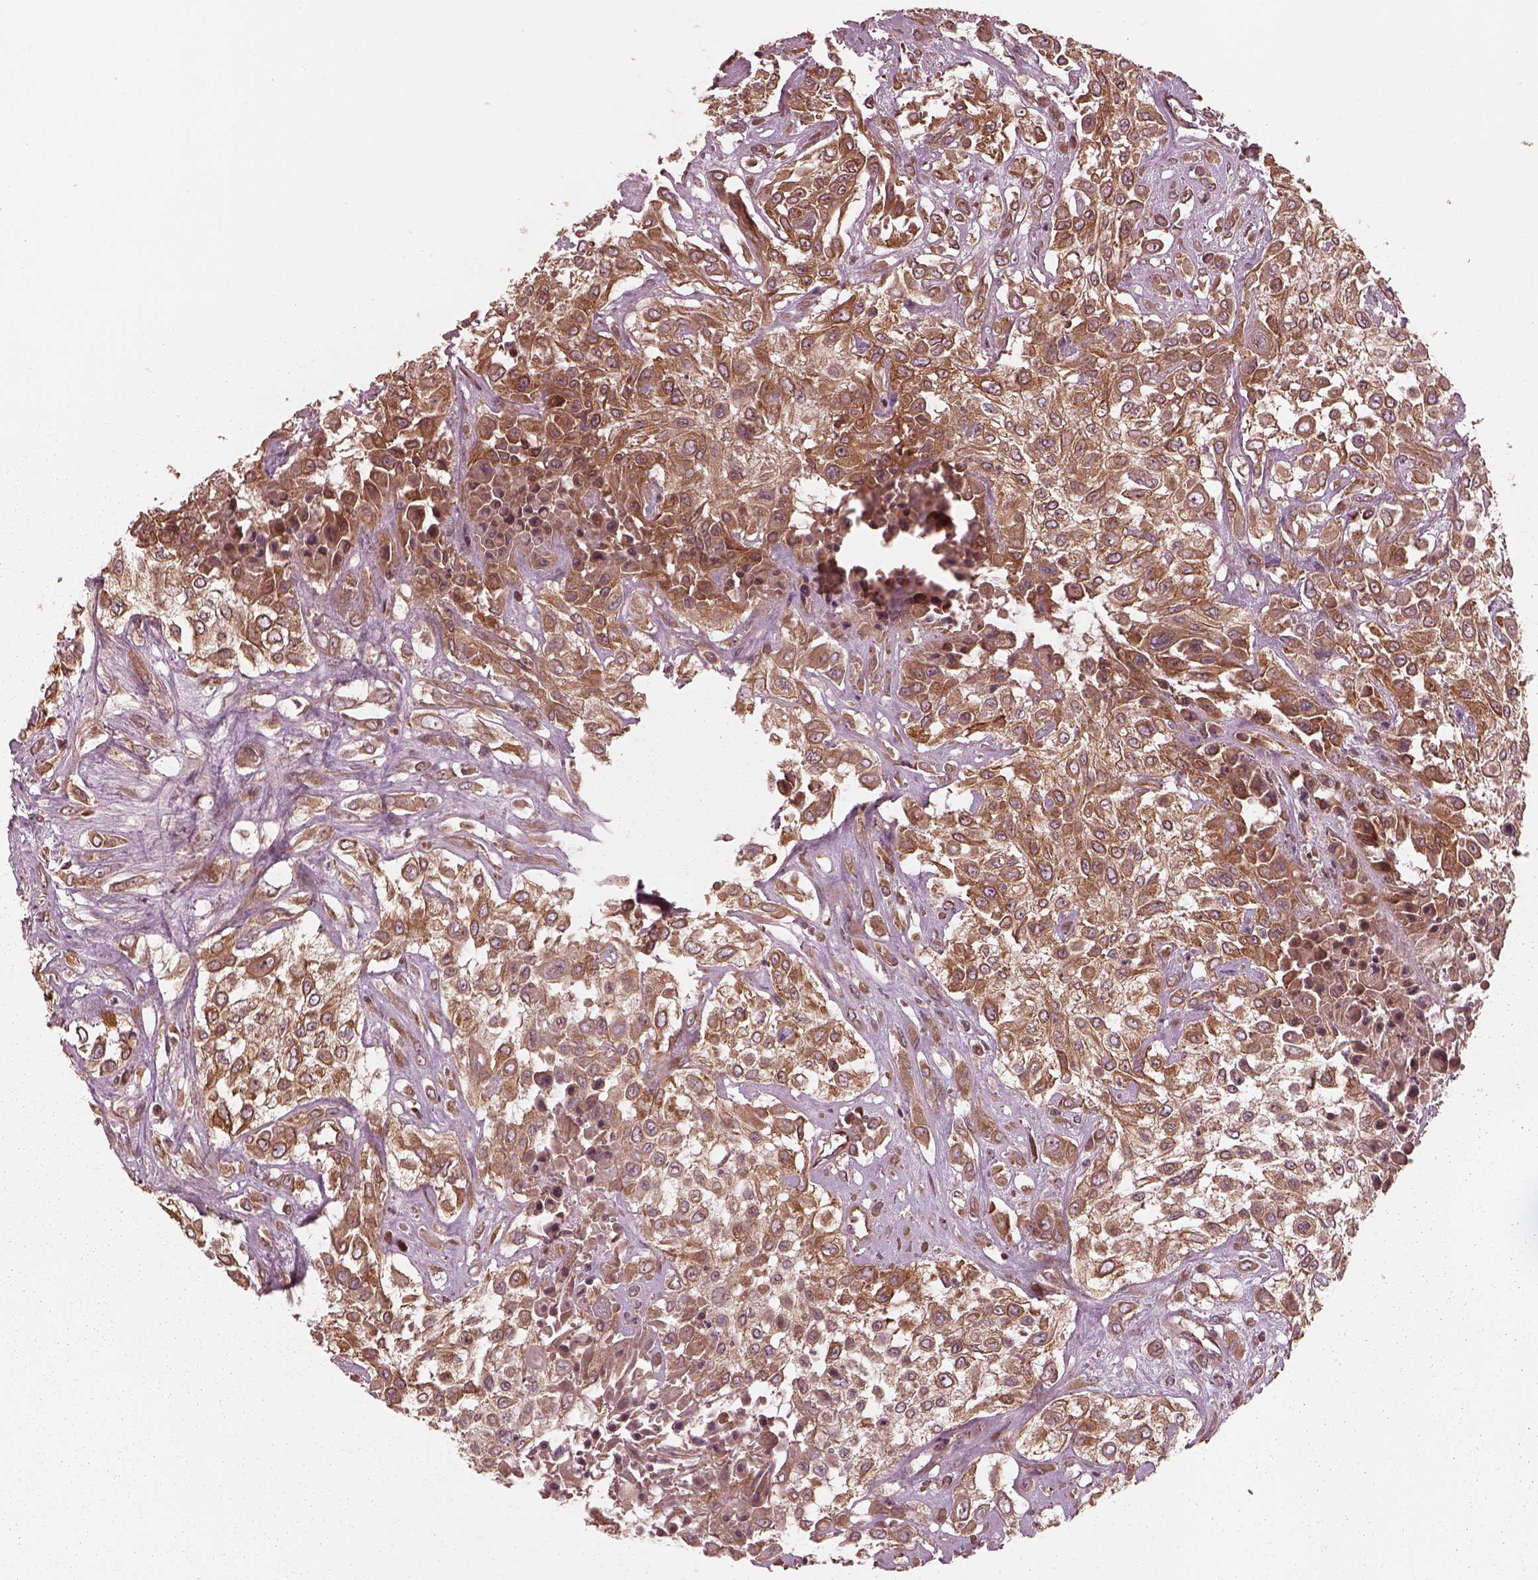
{"staining": {"intensity": "moderate", "quantity": ">75%", "location": "cytoplasmic/membranous"}, "tissue": "urothelial cancer", "cell_type": "Tumor cells", "image_type": "cancer", "snomed": [{"axis": "morphology", "description": "Urothelial carcinoma, High grade"}, {"axis": "topography", "description": "Urinary bladder"}], "caption": "A brown stain shows moderate cytoplasmic/membranous expression of a protein in human urothelial carcinoma (high-grade) tumor cells.", "gene": "PIK3R2", "patient": {"sex": "male", "age": 57}}